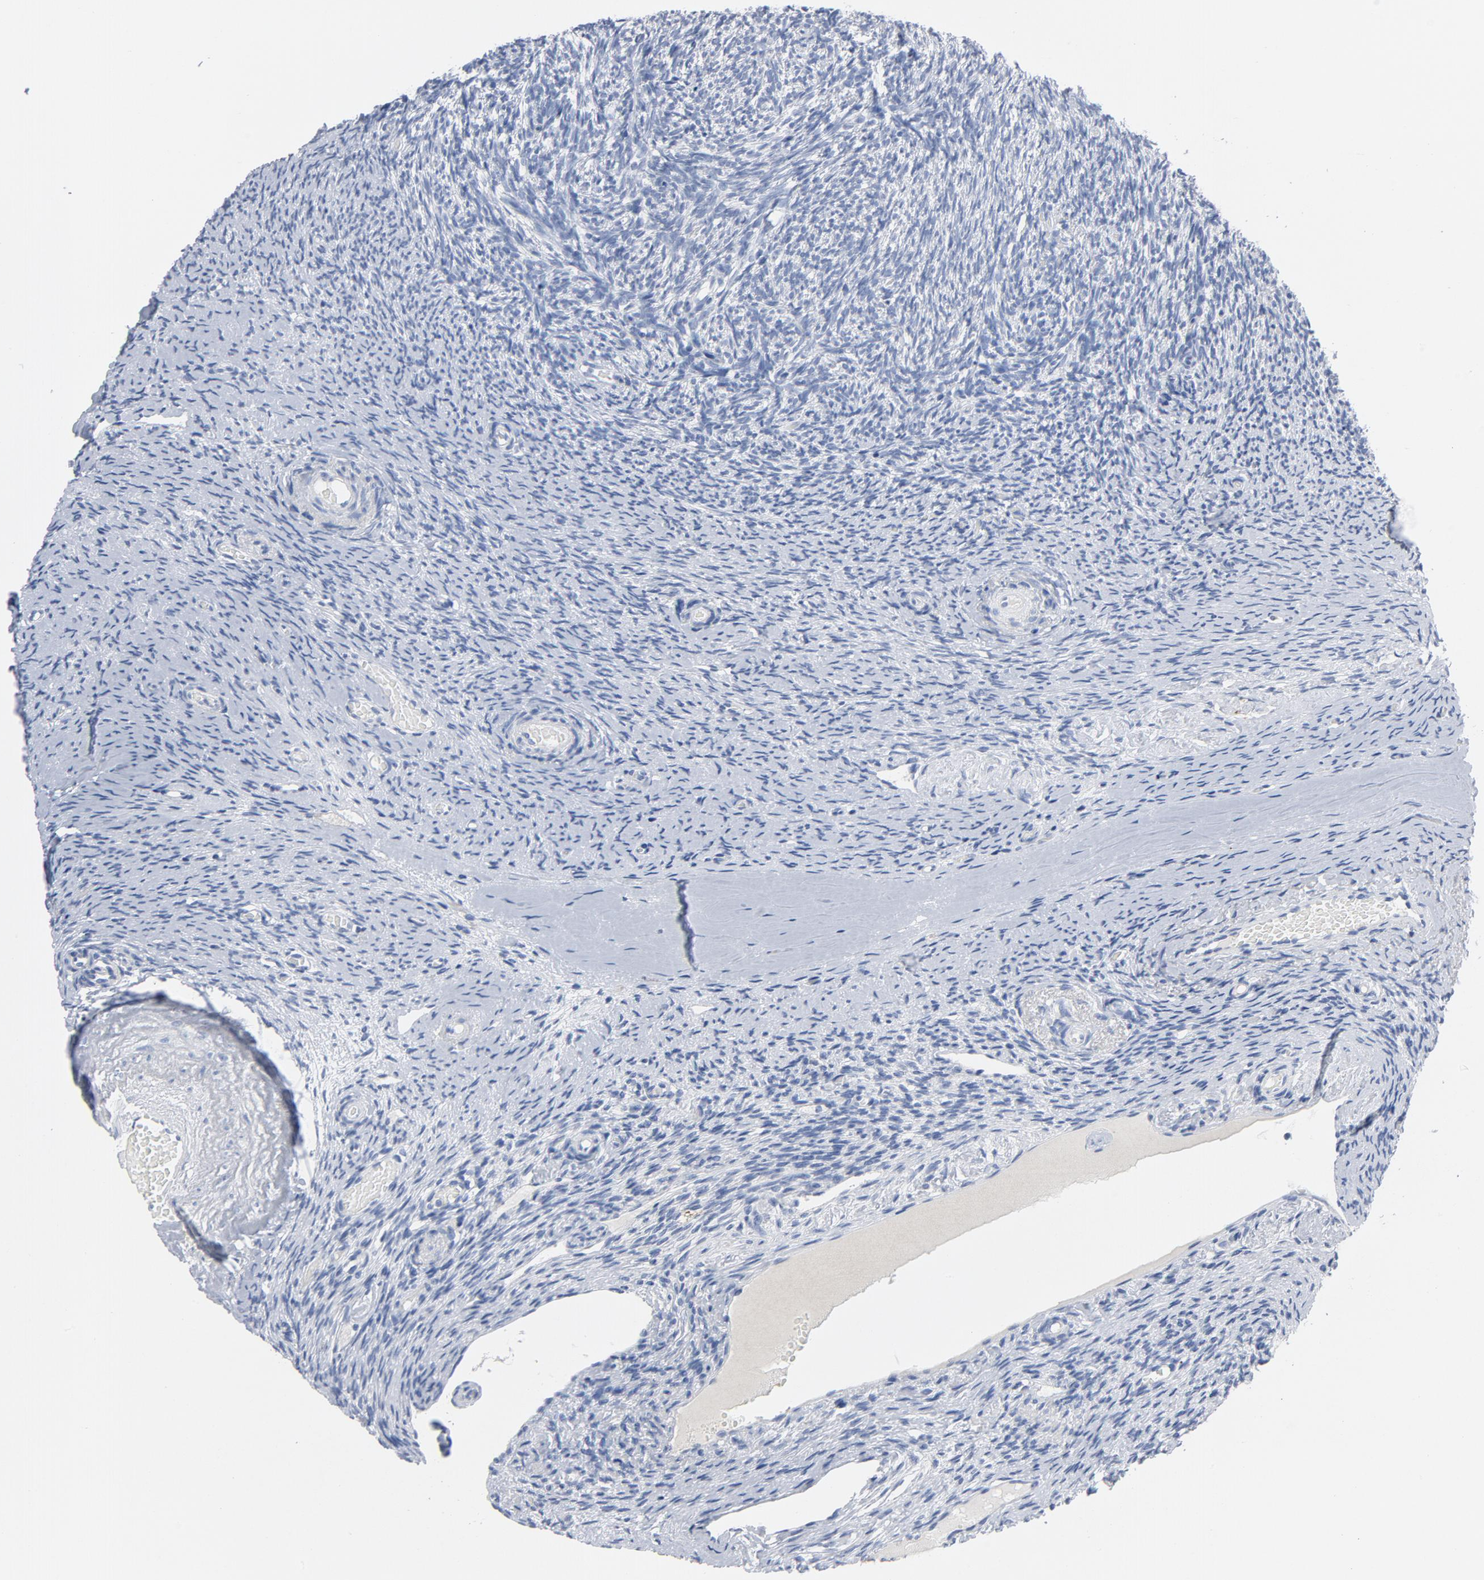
{"staining": {"intensity": "negative", "quantity": "none", "location": "none"}, "tissue": "ovary", "cell_type": "Follicle cells", "image_type": "normal", "snomed": [{"axis": "morphology", "description": "Normal tissue, NOS"}, {"axis": "topography", "description": "Ovary"}], "caption": "Human ovary stained for a protein using IHC displays no staining in follicle cells.", "gene": "CDC20", "patient": {"sex": "female", "age": 60}}